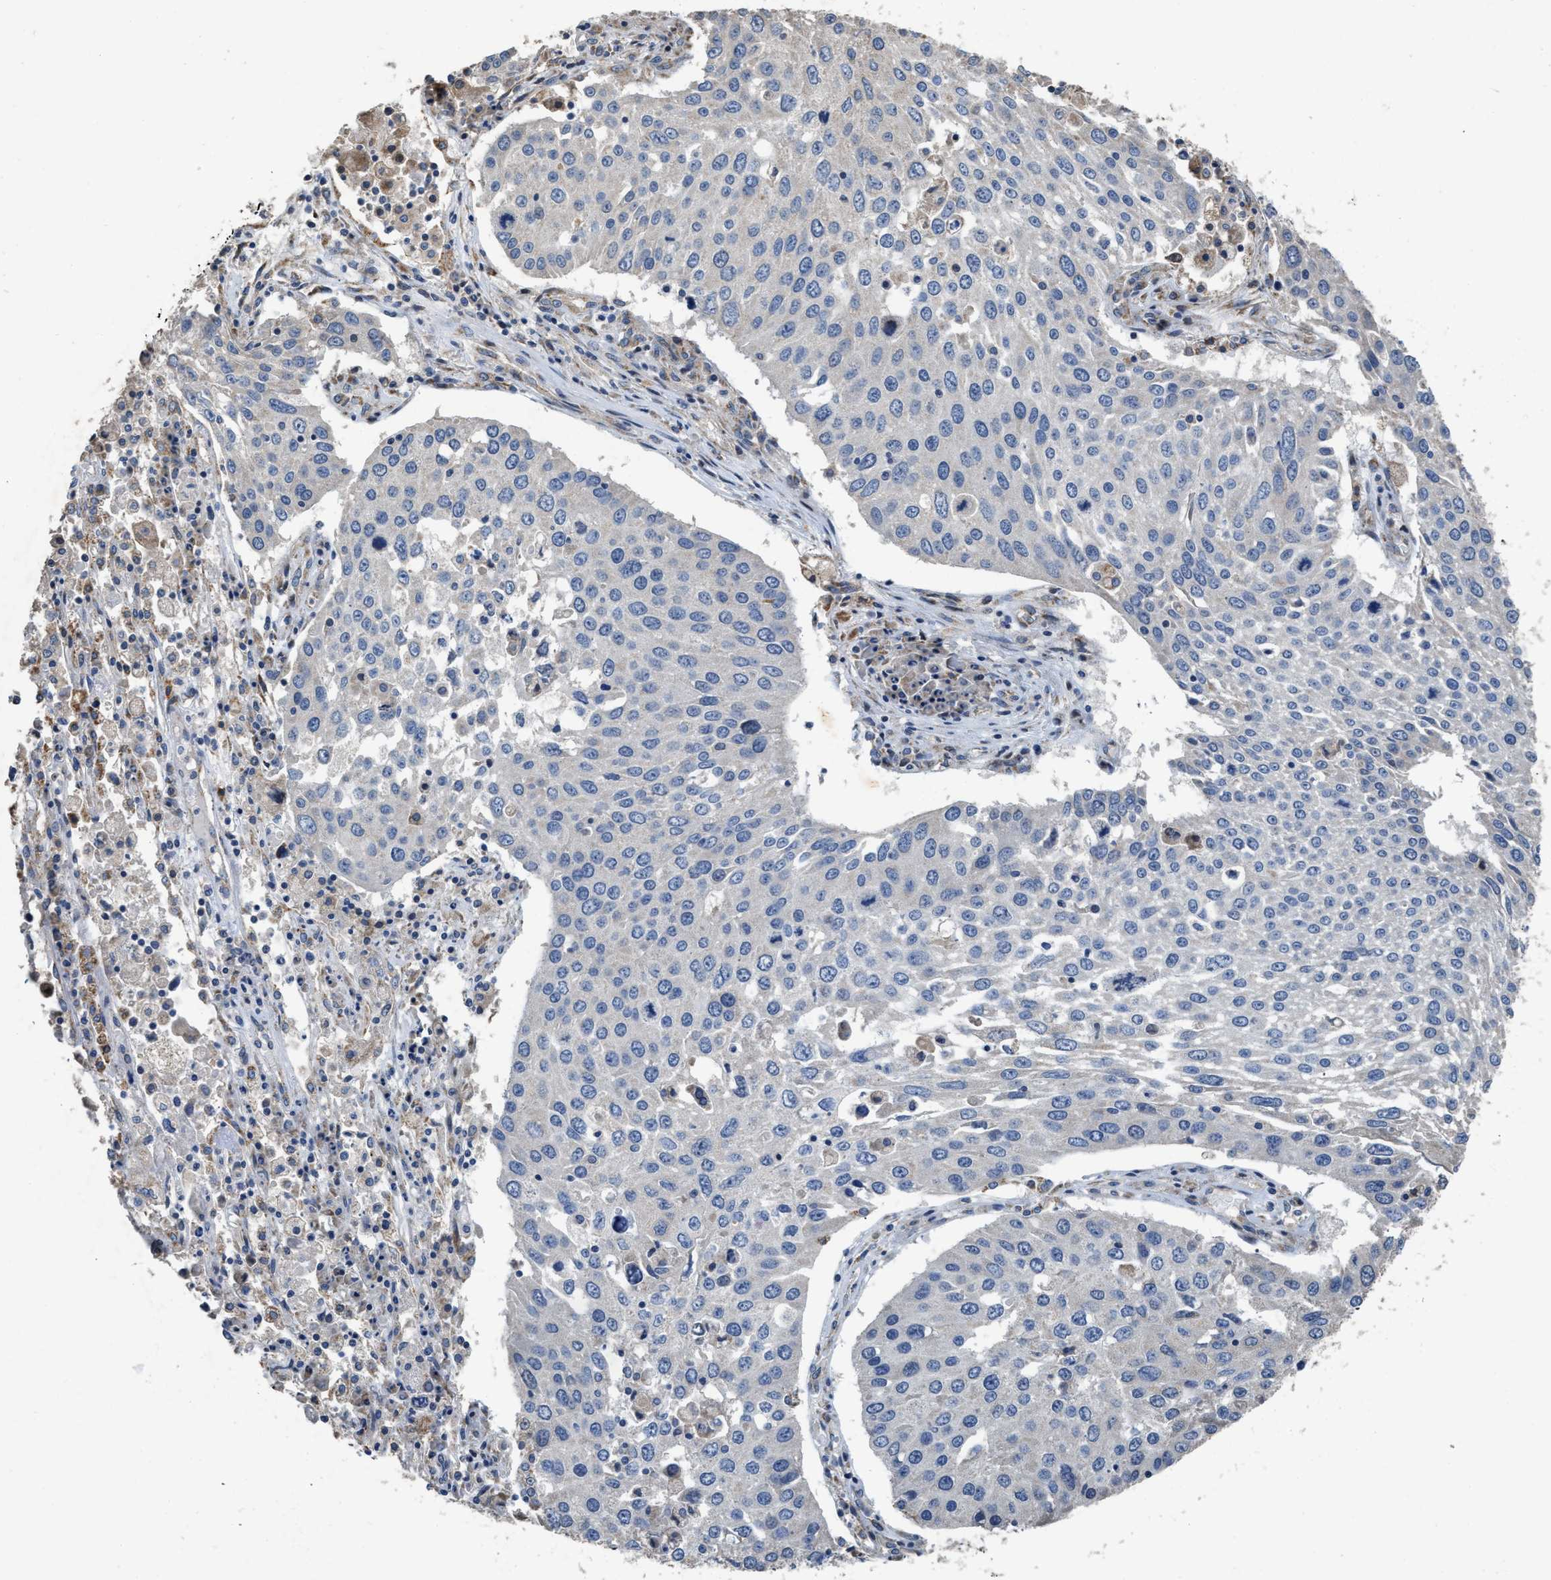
{"staining": {"intensity": "negative", "quantity": "none", "location": "none"}, "tissue": "lung cancer", "cell_type": "Tumor cells", "image_type": "cancer", "snomed": [{"axis": "morphology", "description": "Squamous cell carcinoma, NOS"}, {"axis": "topography", "description": "Lung"}], "caption": "Tumor cells are negative for protein expression in human lung cancer (squamous cell carcinoma). (DAB (3,3'-diaminobenzidine) IHC with hematoxylin counter stain).", "gene": "TMEM150A", "patient": {"sex": "male", "age": 65}}